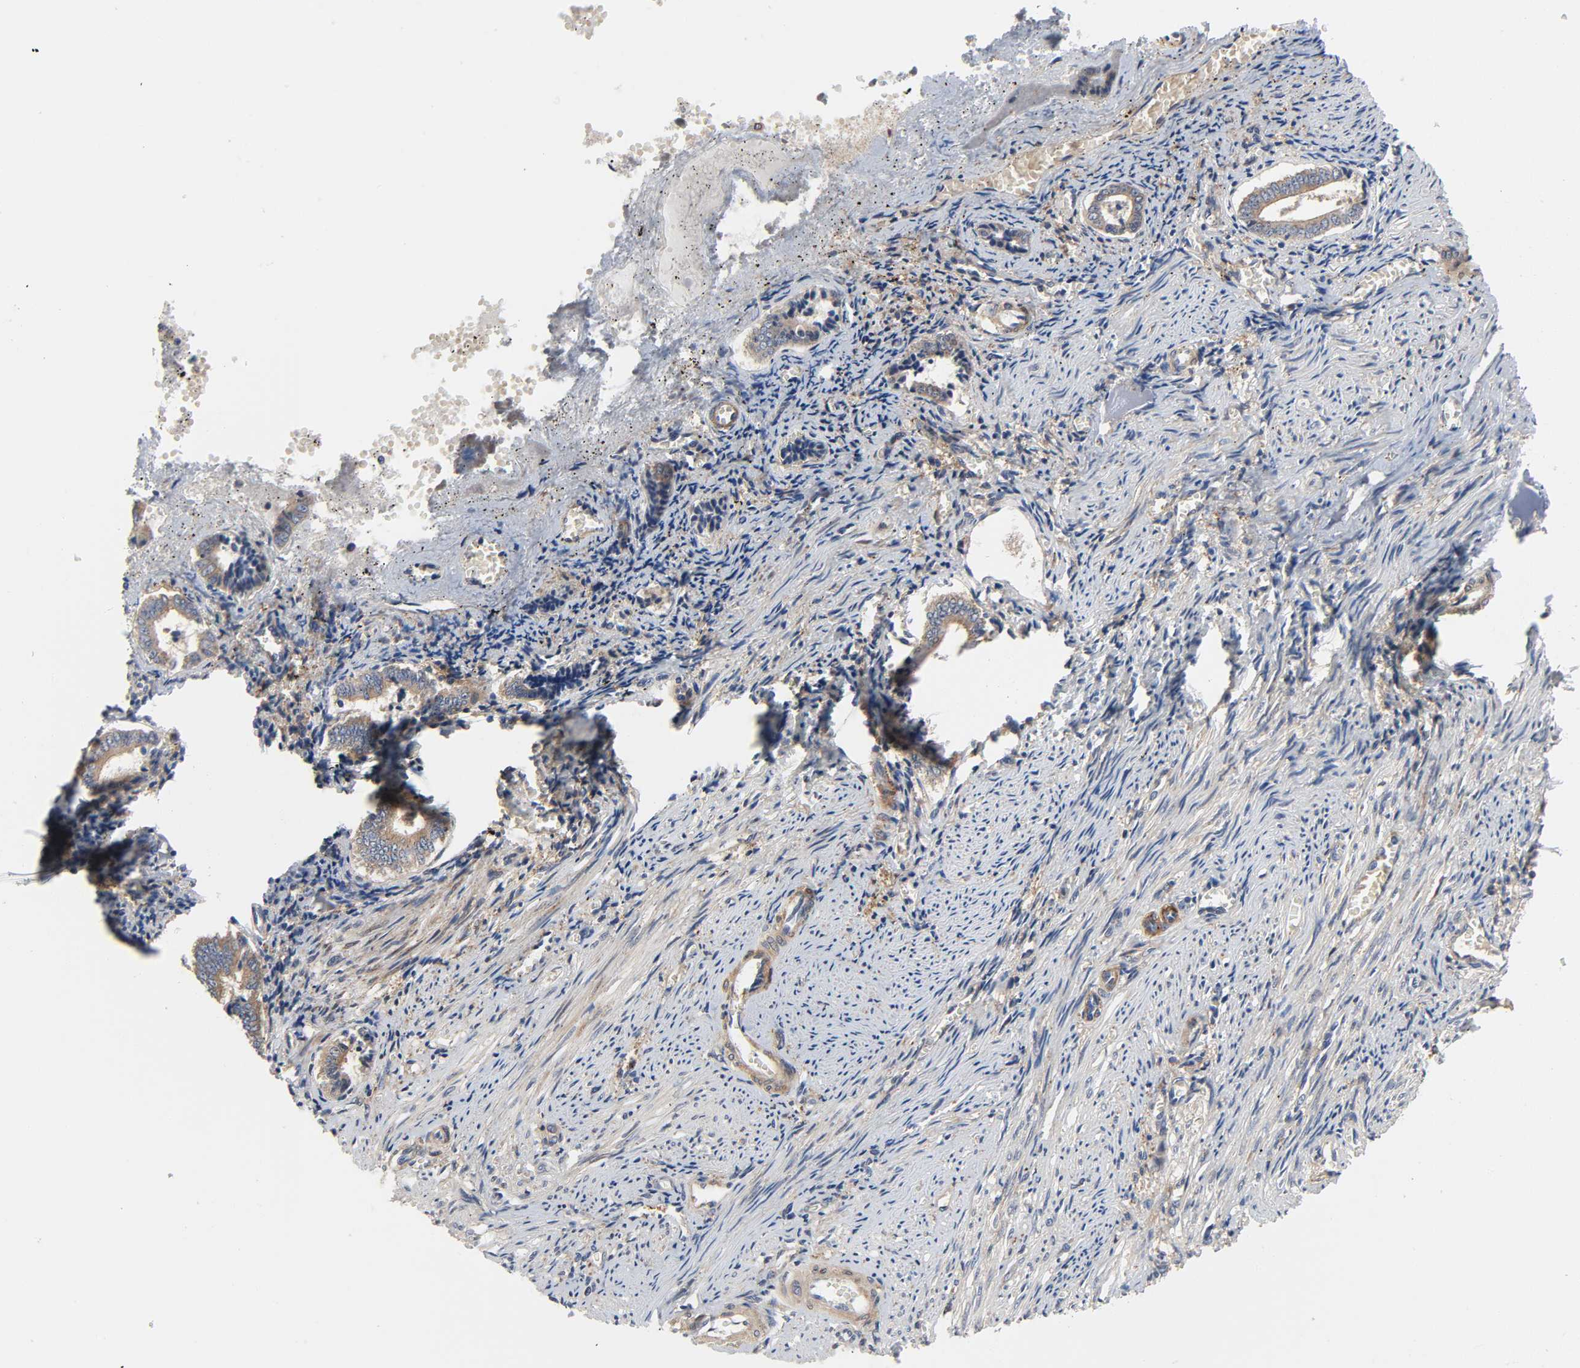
{"staining": {"intensity": "moderate", "quantity": "25%-75%", "location": "cytoplasmic/membranous"}, "tissue": "endometrium", "cell_type": "Cells in endometrial stroma", "image_type": "normal", "snomed": [{"axis": "morphology", "description": "Normal tissue, NOS"}, {"axis": "topography", "description": "Endometrium"}], "caption": "Immunohistochemical staining of unremarkable human endometrium displays medium levels of moderate cytoplasmic/membranous expression in approximately 25%-75% of cells in endometrial stroma. The protein of interest is stained brown, and the nuclei are stained in blue (DAB (3,3'-diaminobenzidine) IHC with brightfield microscopy, high magnification).", "gene": "ARHGAP1", "patient": {"sex": "female", "age": 42}}